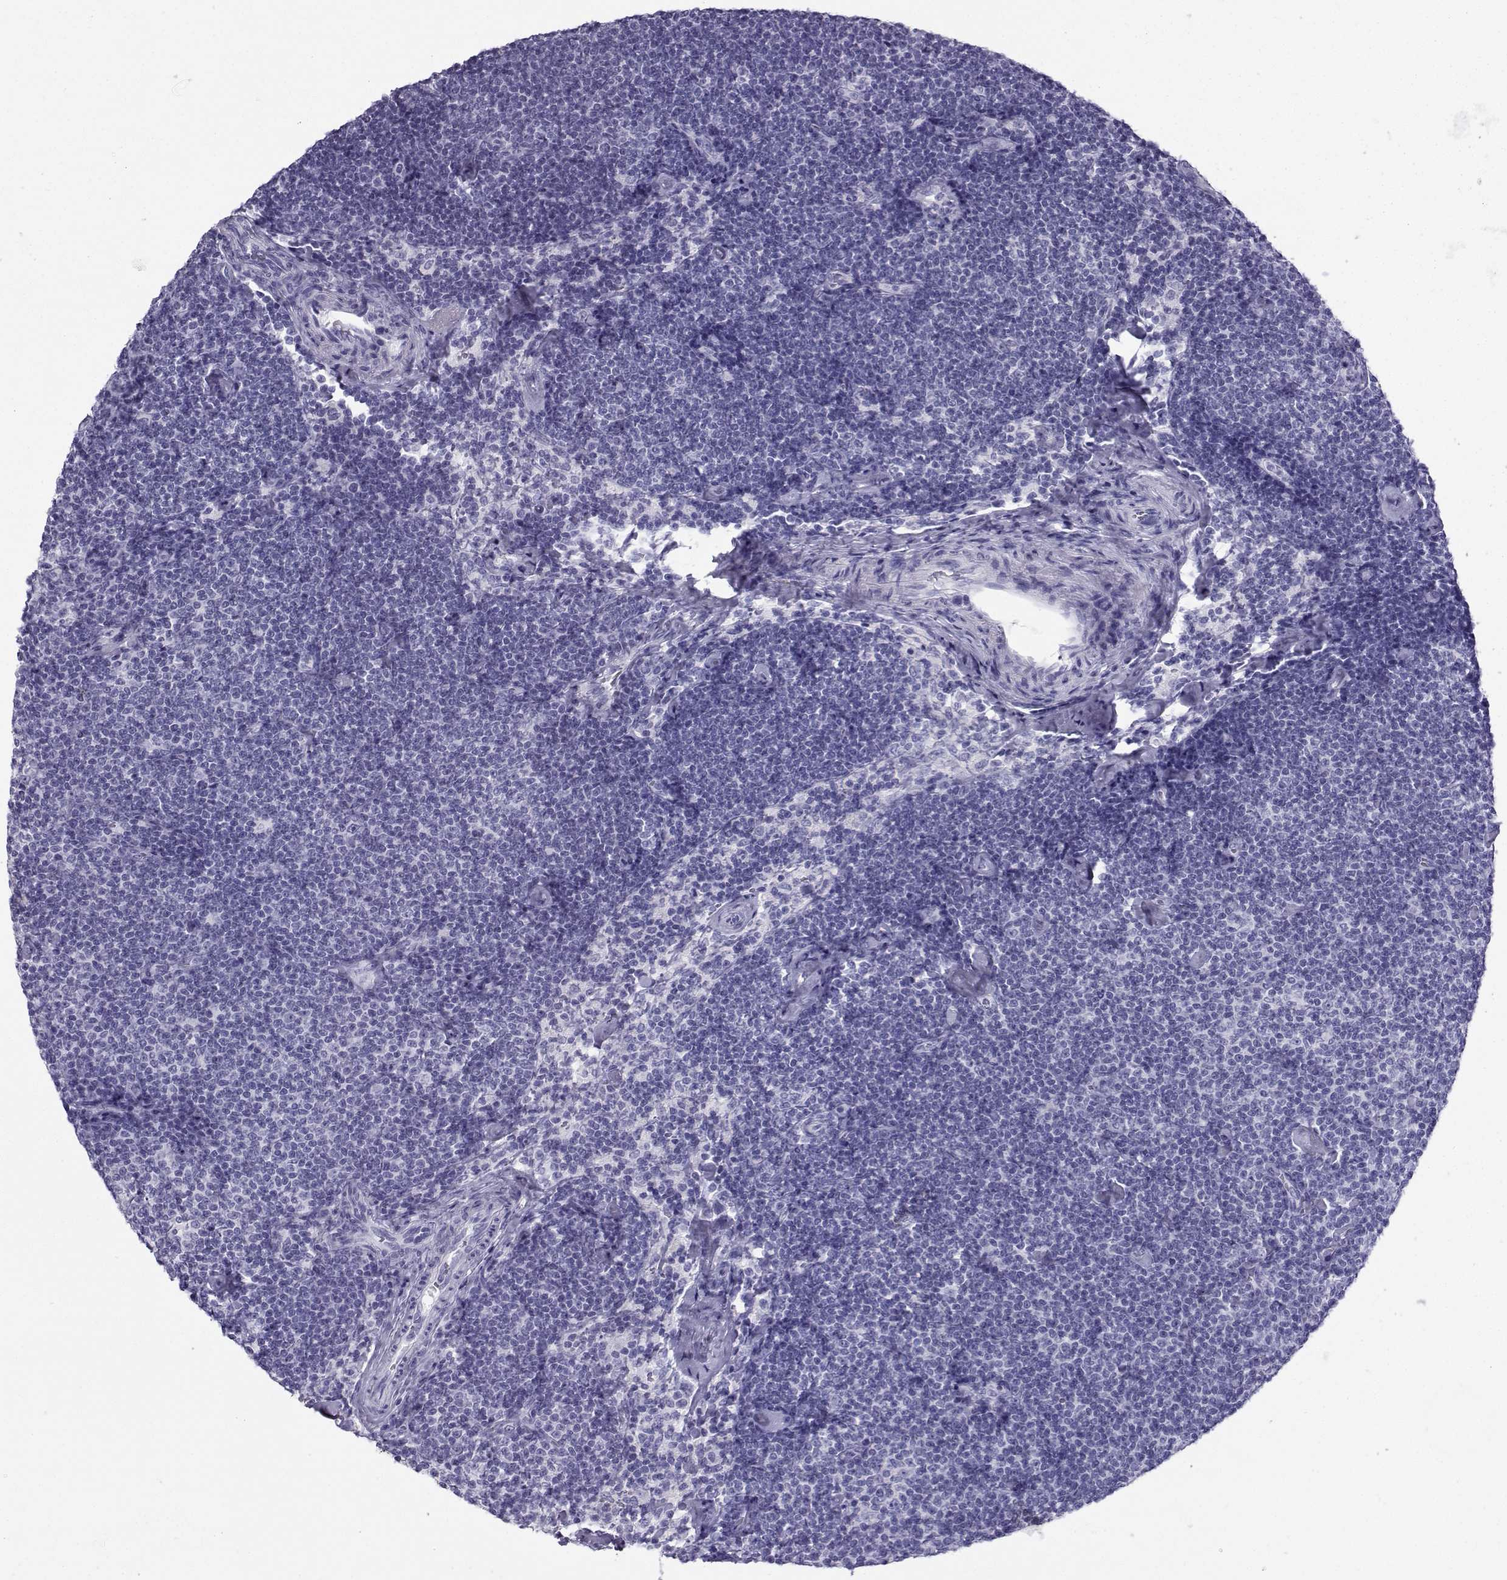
{"staining": {"intensity": "negative", "quantity": "none", "location": "none"}, "tissue": "lymphoma", "cell_type": "Tumor cells", "image_type": "cancer", "snomed": [{"axis": "morphology", "description": "Malignant lymphoma, non-Hodgkin's type, Low grade"}, {"axis": "topography", "description": "Lymph node"}], "caption": "This is a image of immunohistochemistry (IHC) staining of low-grade malignant lymphoma, non-Hodgkin's type, which shows no positivity in tumor cells.", "gene": "NEFL", "patient": {"sex": "male", "age": 81}}